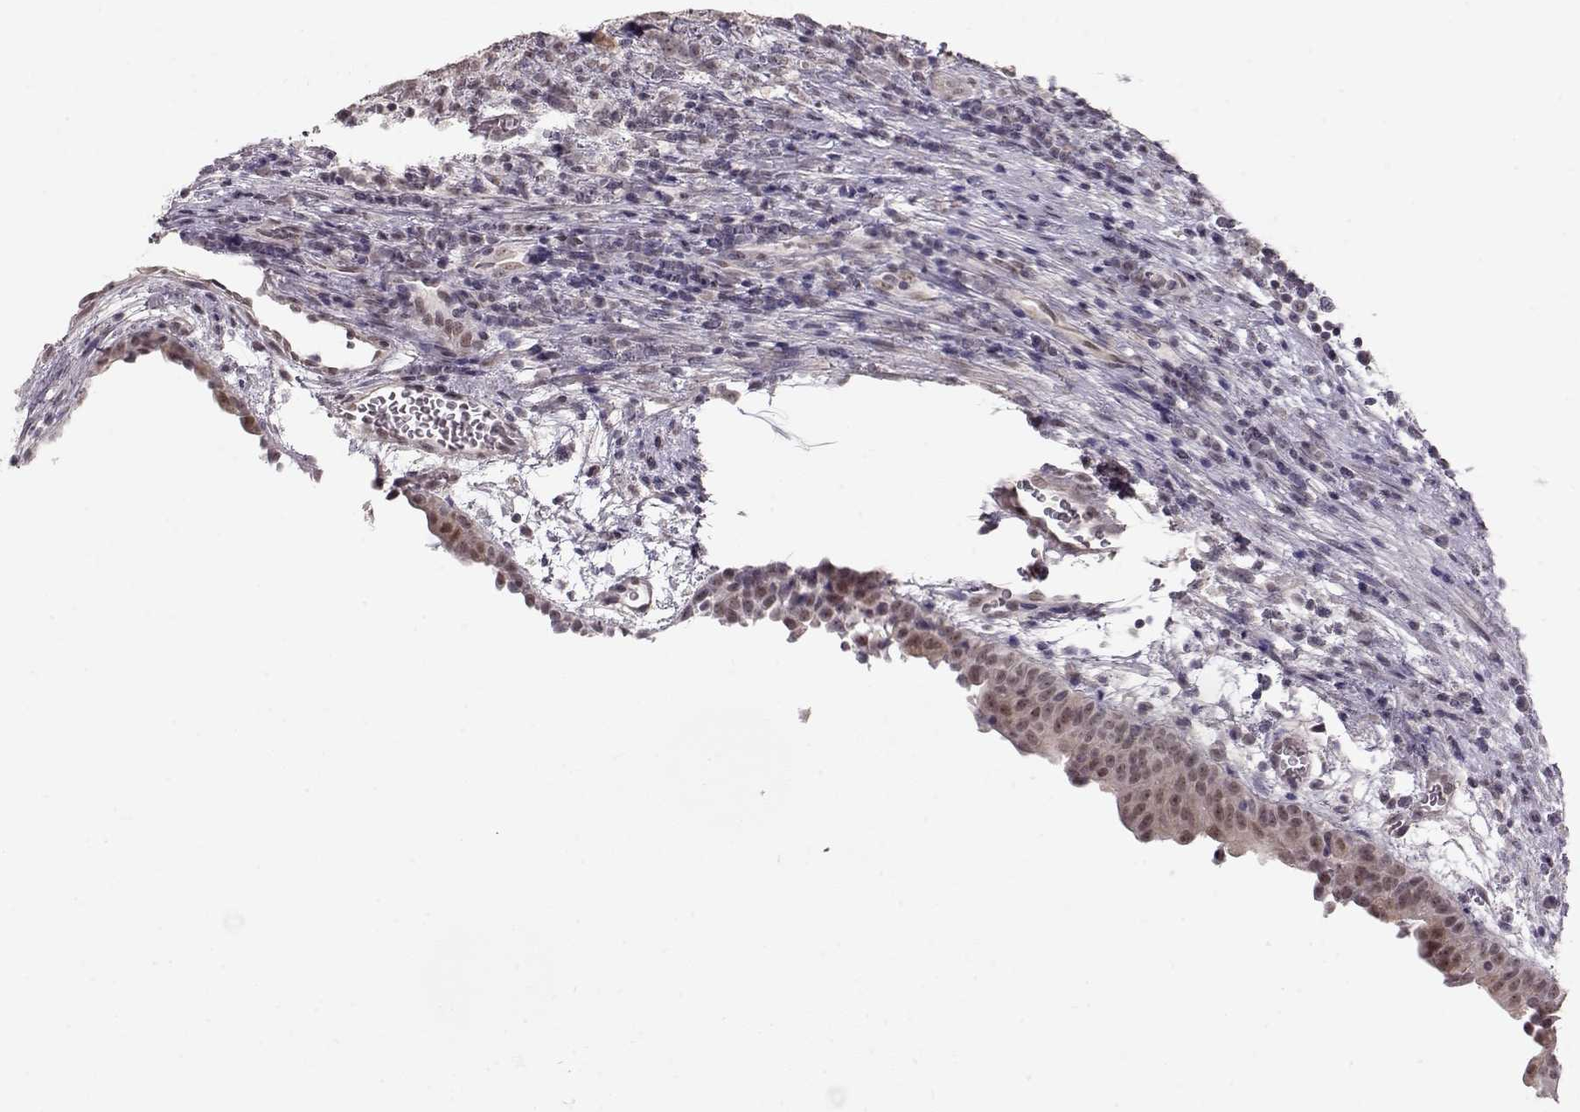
{"staining": {"intensity": "weak", "quantity": "<25%", "location": "nuclear"}, "tissue": "urothelial cancer", "cell_type": "Tumor cells", "image_type": "cancer", "snomed": [{"axis": "morphology", "description": "Urothelial carcinoma, High grade"}, {"axis": "topography", "description": "Urinary bladder"}], "caption": "The micrograph shows no staining of tumor cells in high-grade urothelial carcinoma. The staining was performed using DAB to visualize the protein expression in brown, while the nuclei were stained in blue with hematoxylin (Magnification: 20x).", "gene": "PCP4", "patient": {"sex": "male", "age": 60}}